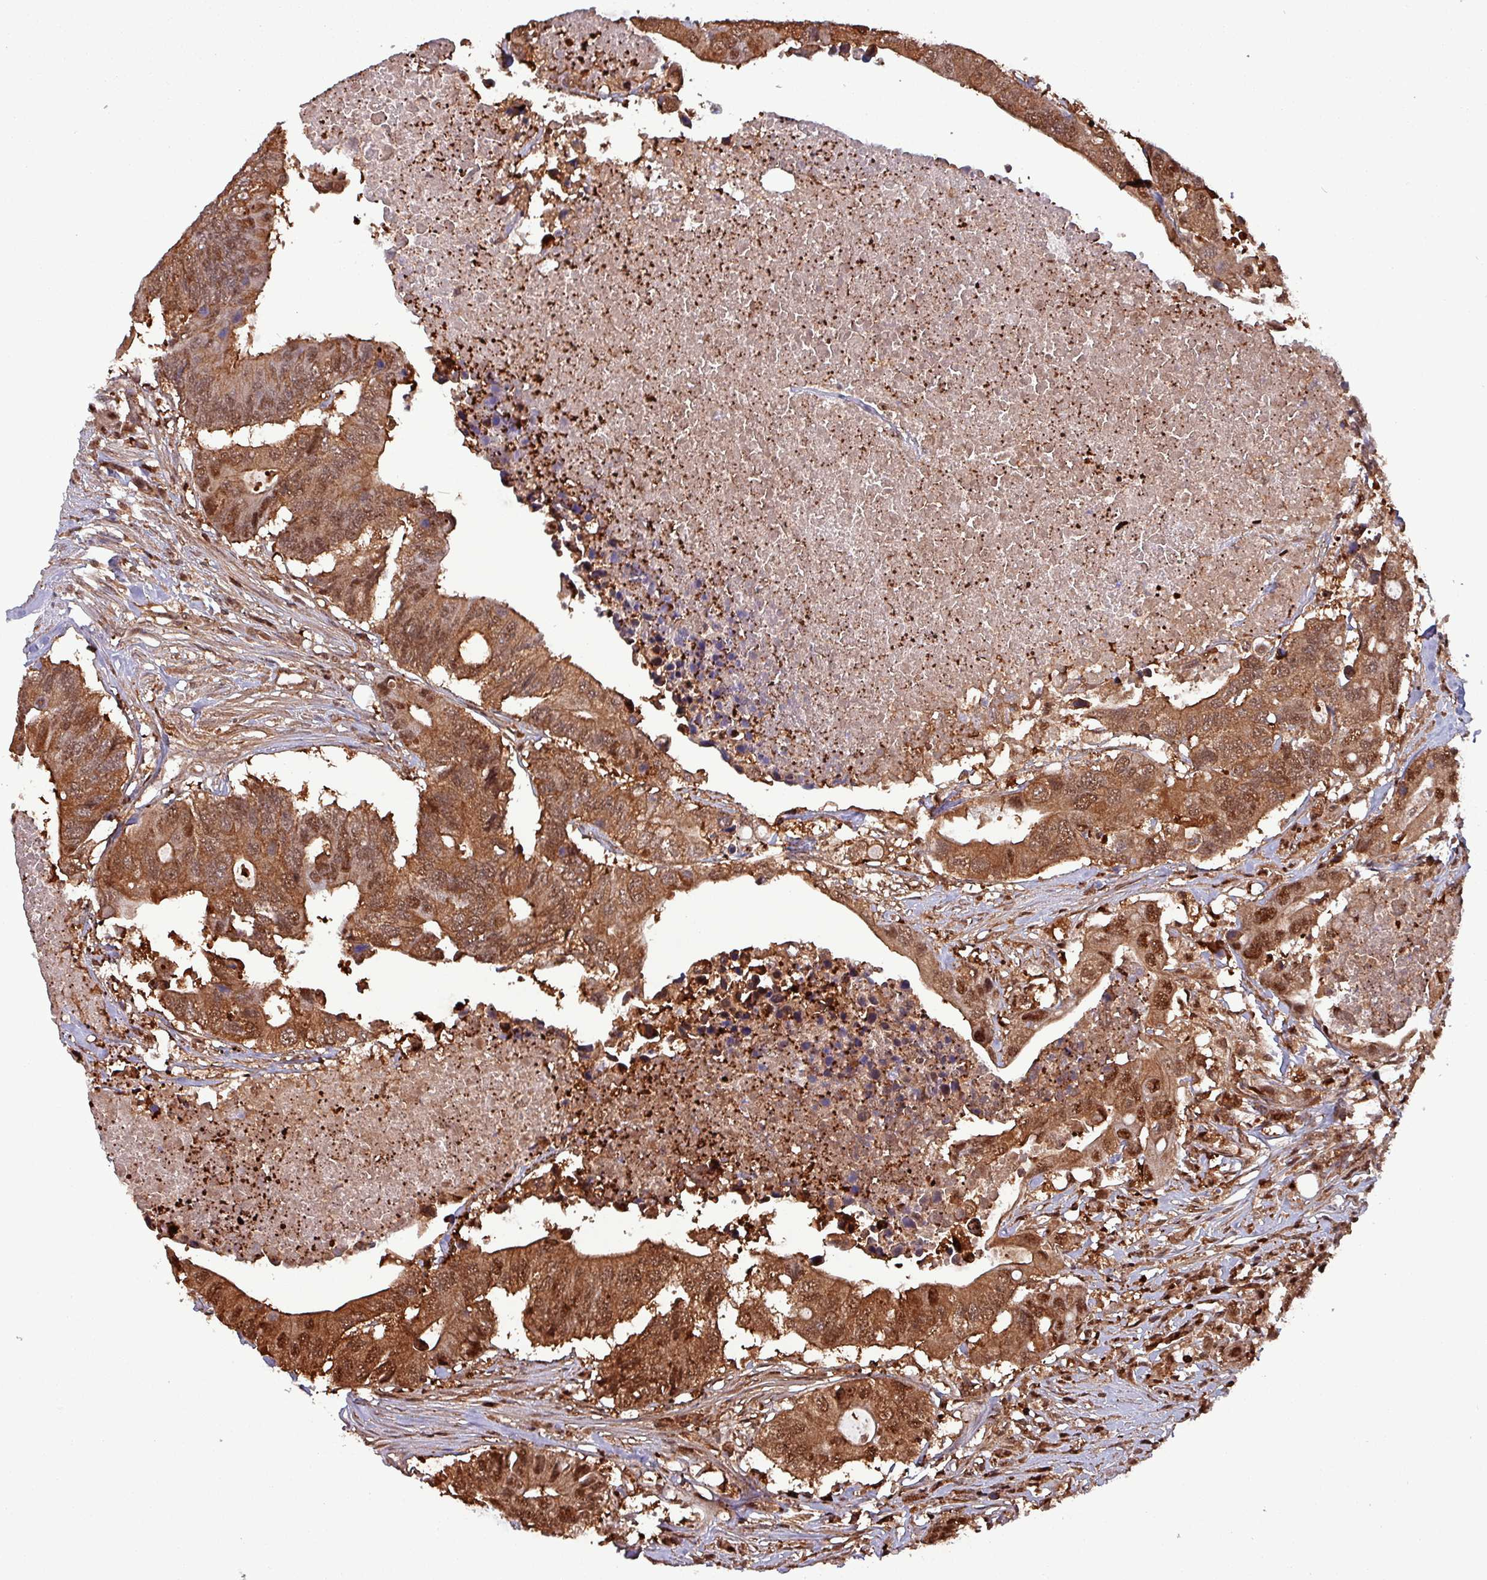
{"staining": {"intensity": "strong", "quantity": ">75%", "location": "cytoplasmic/membranous,nuclear"}, "tissue": "colorectal cancer", "cell_type": "Tumor cells", "image_type": "cancer", "snomed": [{"axis": "morphology", "description": "Adenocarcinoma, NOS"}, {"axis": "topography", "description": "Colon"}], "caption": "A brown stain highlights strong cytoplasmic/membranous and nuclear expression of a protein in human adenocarcinoma (colorectal) tumor cells.", "gene": "PSMB8", "patient": {"sex": "male", "age": 71}}